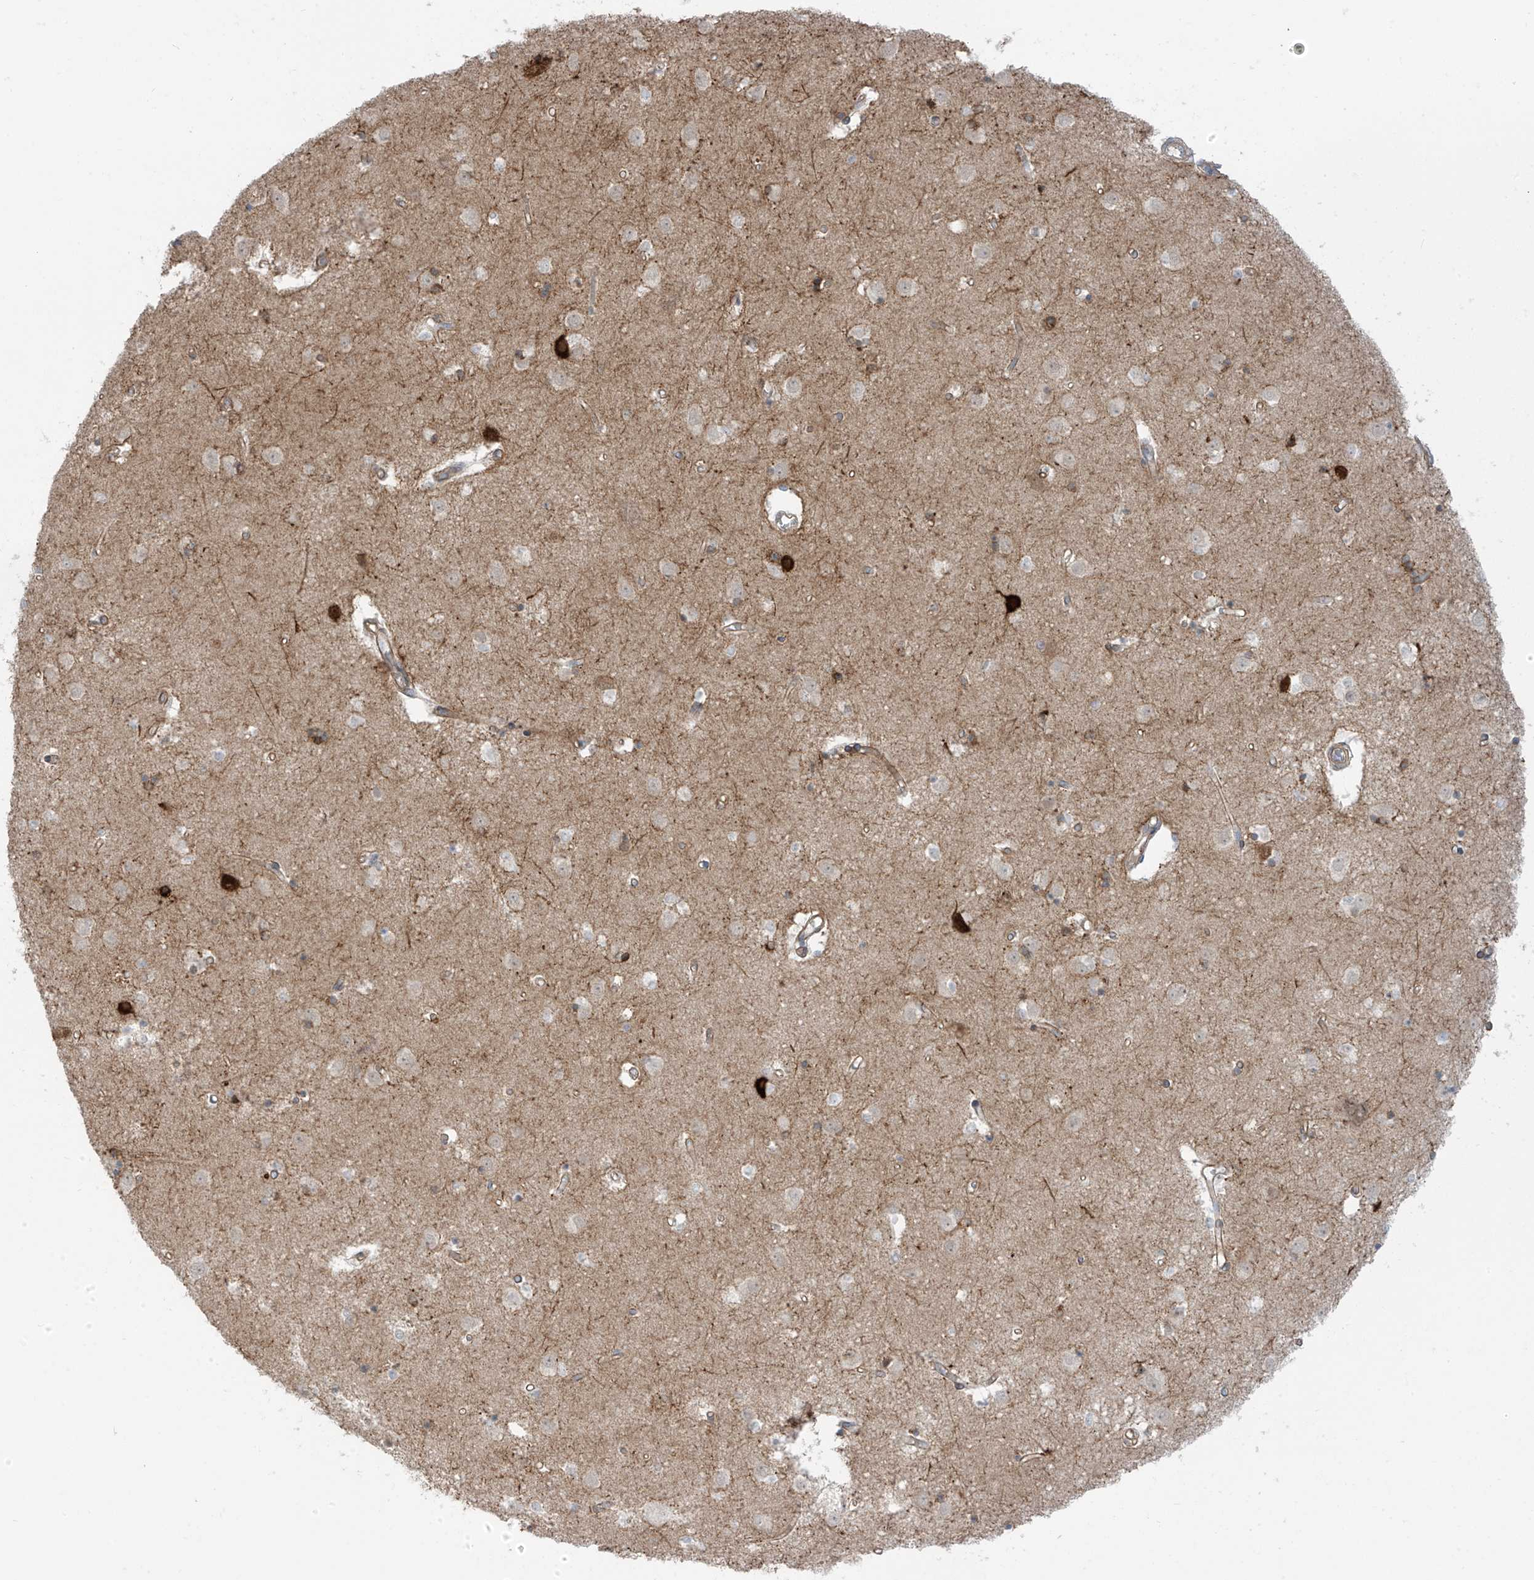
{"staining": {"intensity": "moderate", "quantity": "<25%", "location": "cytoplasmic/membranous"}, "tissue": "caudate", "cell_type": "Glial cells", "image_type": "normal", "snomed": [{"axis": "morphology", "description": "Normal tissue, NOS"}, {"axis": "topography", "description": "Lateral ventricle wall"}], "caption": "Protein expression analysis of unremarkable human caudate reveals moderate cytoplasmic/membranous staining in approximately <25% of glial cells.", "gene": "HS6ST2", "patient": {"sex": "male", "age": 45}}